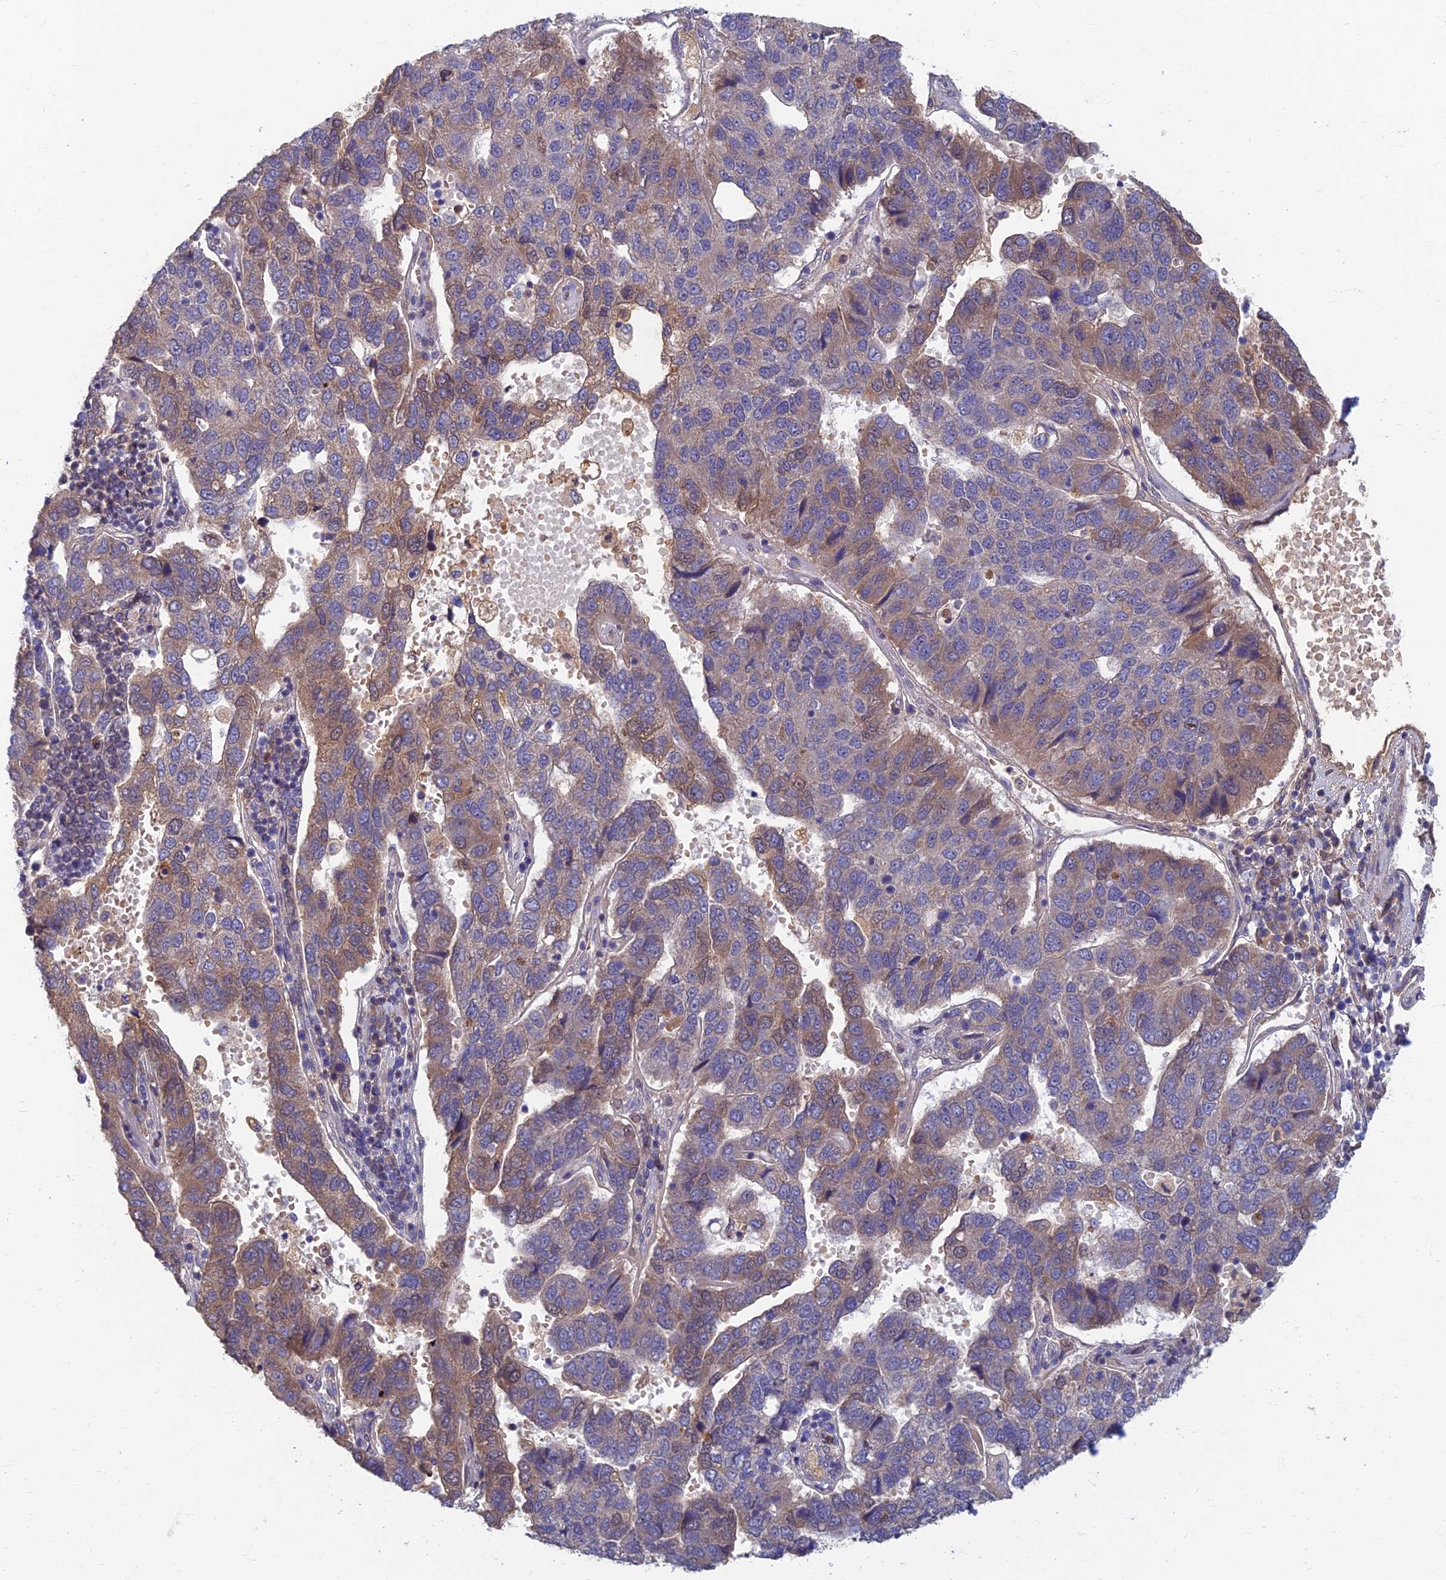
{"staining": {"intensity": "weak", "quantity": "25%-75%", "location": "cytoplasmic/membranous"}, "tissue": "pancreatic cancer", "cell_type": "Tumor cells", "image_type": "cancer", "snomed": [{"axis": "morphology", "description": "Adenocarcinoma, NOS"}, {"axis": "topography", "description": "Pancreas"}], "caption": "Protein staining of pancreatic adenocarcinoma tissue demonstrates weak cytoplasmic/membranous staining in approximately 25%-75% of tumor cells.", "gene": "SOGA1", "patient": {"sex": "female", "age": 61}}